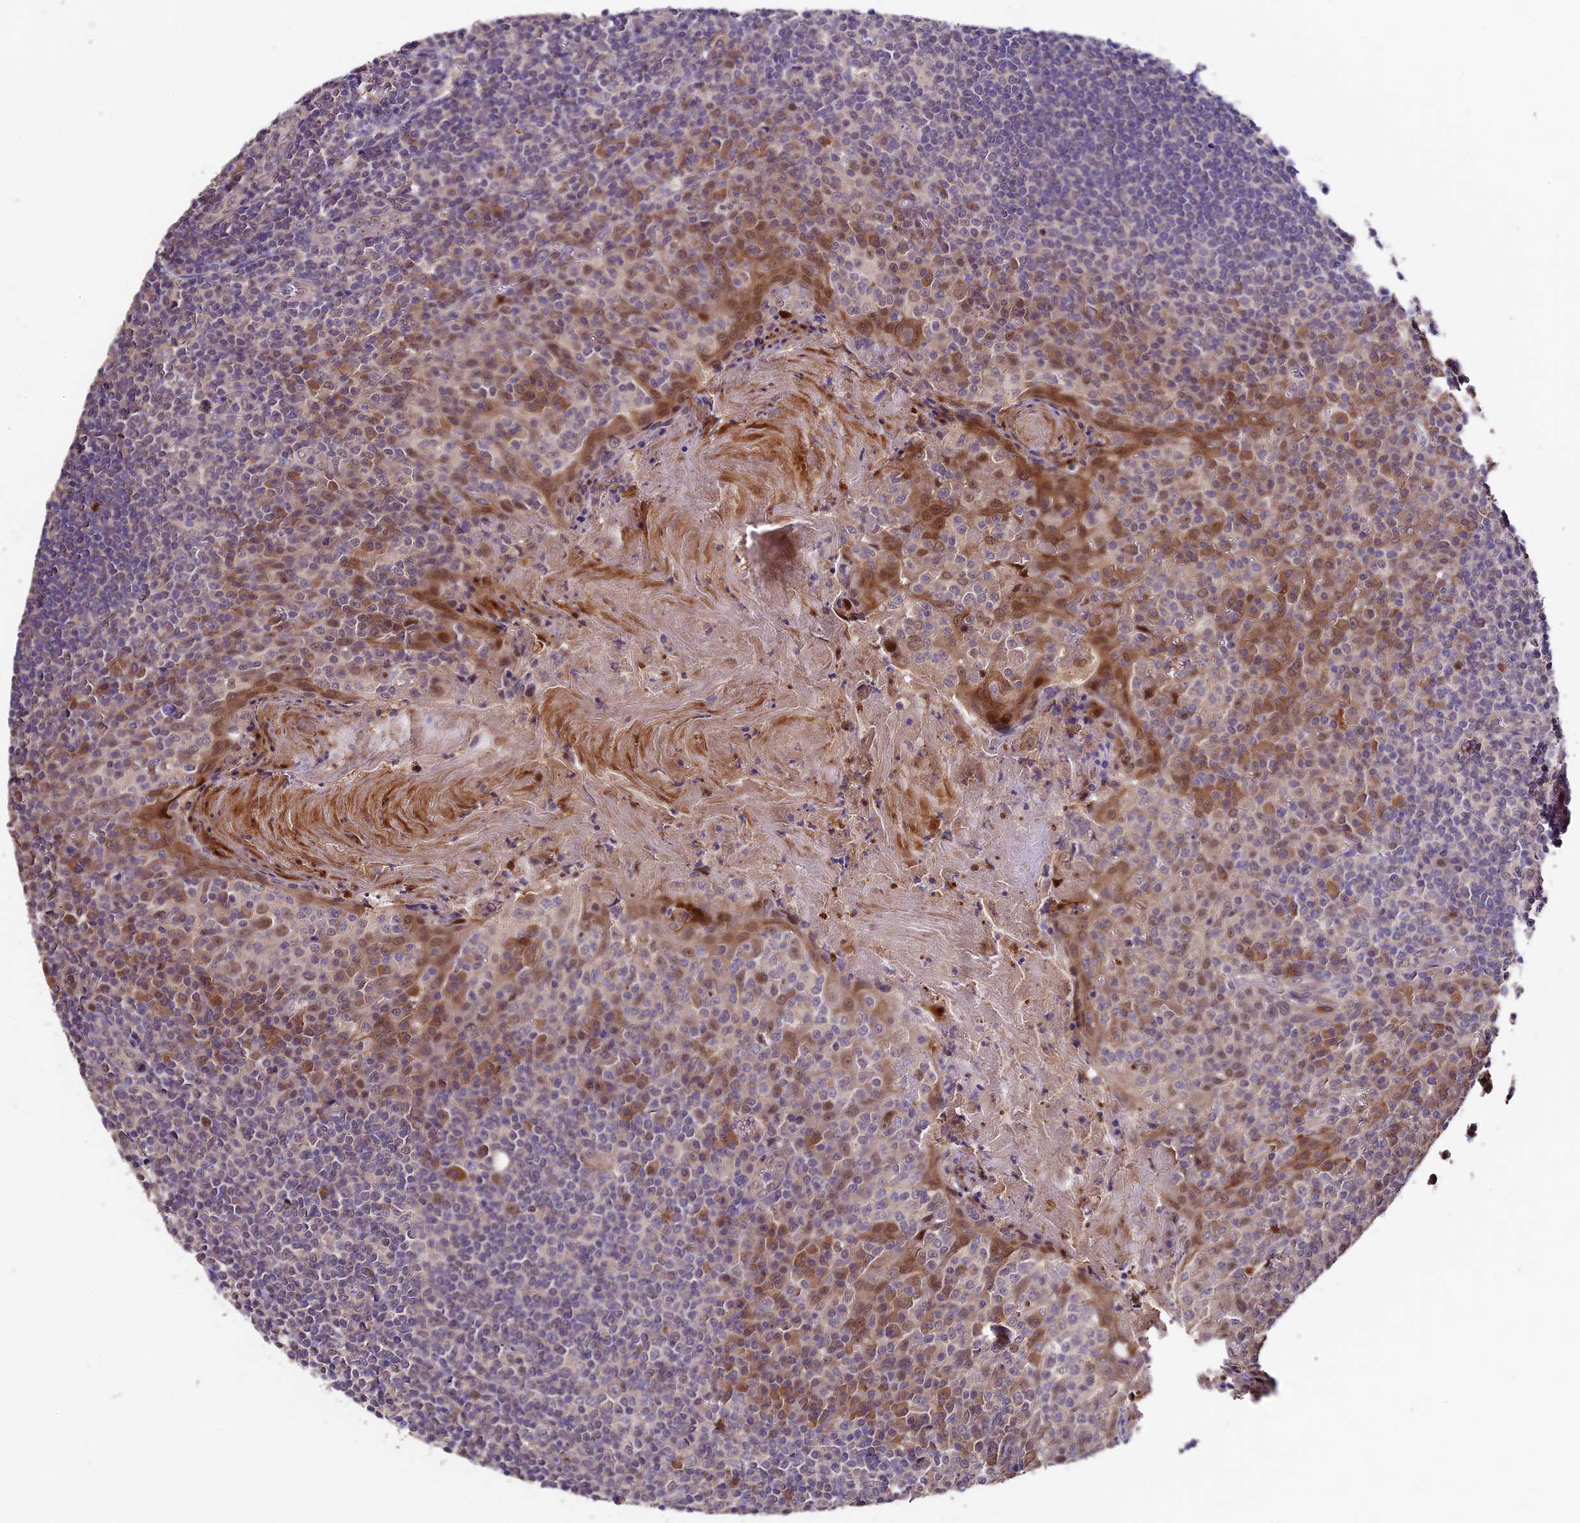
{"staining": {"intensity": "moderate", "quantity": "<25%", "location": "nuclear"}, "tissue": "tonsil", "cell_type": "Germinal center cells", "image_type": "normal", "snomed": [{"axis": "morphology", "description": "Normal tissue, NOS"}, {"axis": "topography", "description": "Tonsil"}], "caption": "Human tonsil stained with a brown dye demonstrates moderate nuclear positive staining in approximately <25% of germinal center cells.", "gene": "SBNO2", "patient": {"sex": "male", "age": 27}}